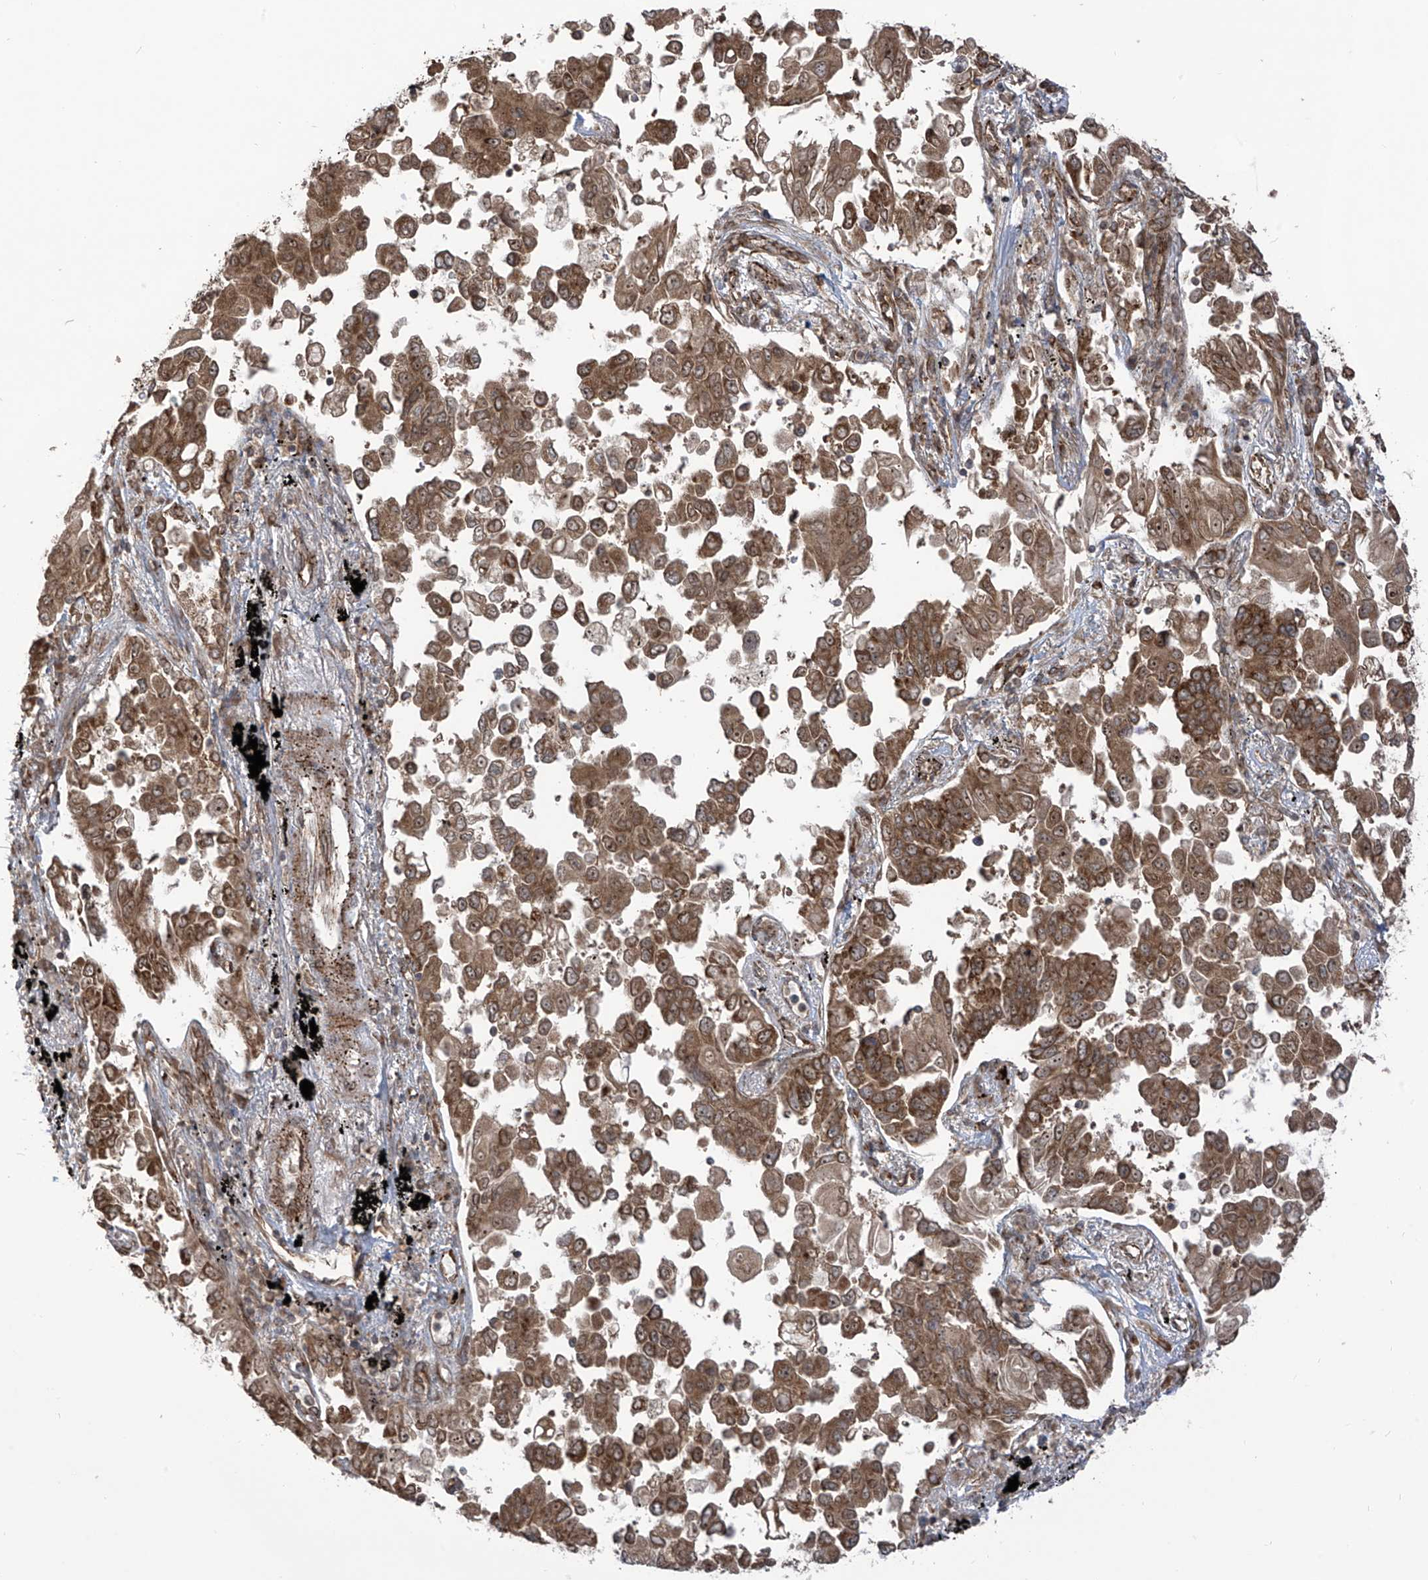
{"staining": {"intensity": "moderate", "quantity": ">75%", "location": "cytoplasmic/membranous"}, "tissue": "lung cancer", "cell_type": "Tumor cells", "image_type": "cancer", "snomed": [{"axis": "morphology", "description": "Adenocarcinoma, NOS"}, {"axis": "topography", "description": "Lung"}], "caption": "The histopathology image exhibits staining of lung cancer, revealing moderate cytoplasmic/membranous protein expression (brown color) within tumor cells. (DAB (3,3'-diaminobenzidine) = brown stain, brightfield microscopy at high magnification).", "gene": "TRIM67", "patient": {"sex": "female", "age": 67}}